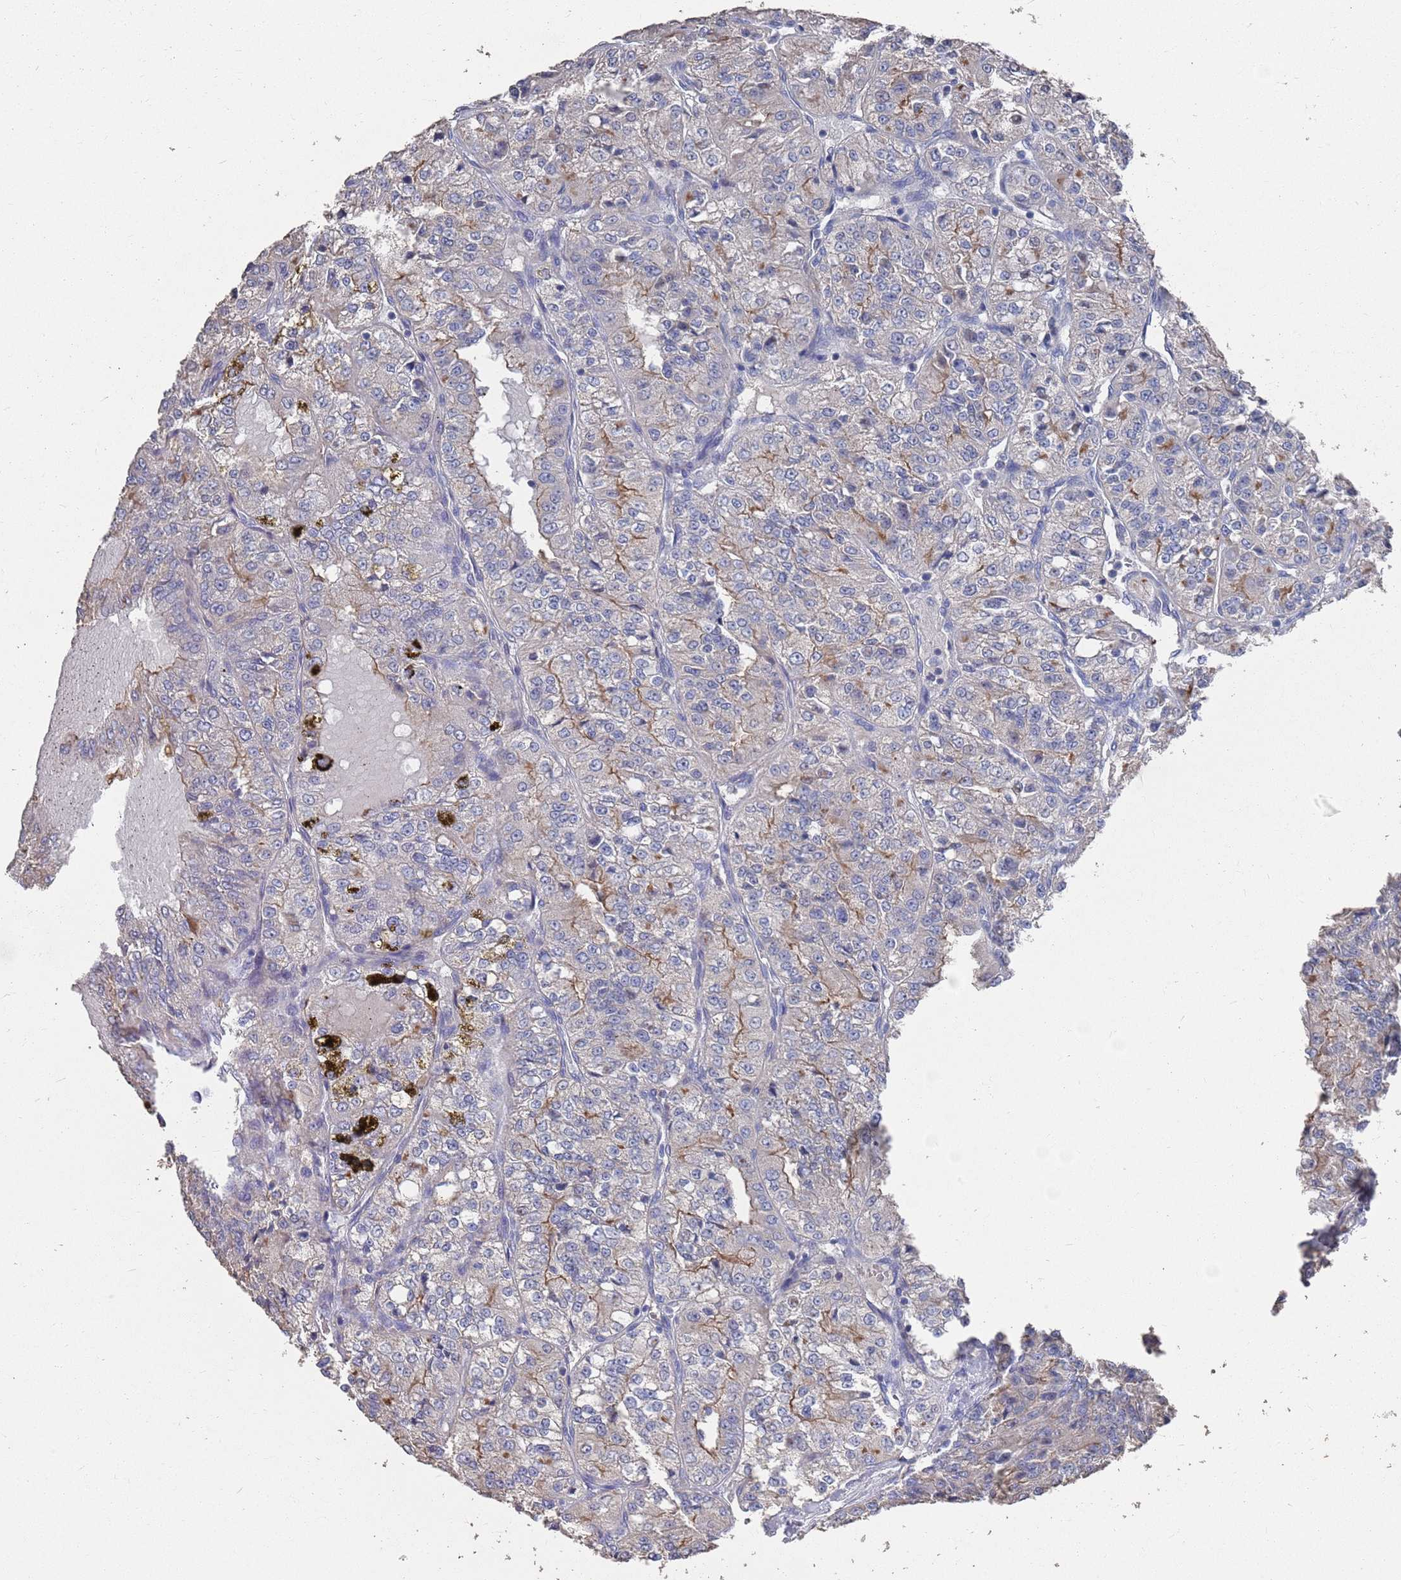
{"staining": {"intensity": "moderate", "quantity": "<25%", "location": "cytoplasmic/membranous"}, "tissue": "renal cancer", "cell_type": "Tumor cells", "image_type": "cancer", "snomed": [{"axis": "morphology", "description": "Adenocarcinoma, NOS"}, {"axis": "topography", "description": "Kidney"}], "caption": "This is a histology image of immunohistochemistry (IHC) staining of renal cancer (adenocarcinoma), which shows moderate staining in the cytoplasmic/membranous of tumor cells.", "gene": "BTBD18", "patient": {"sex": "female", "age": 63}}